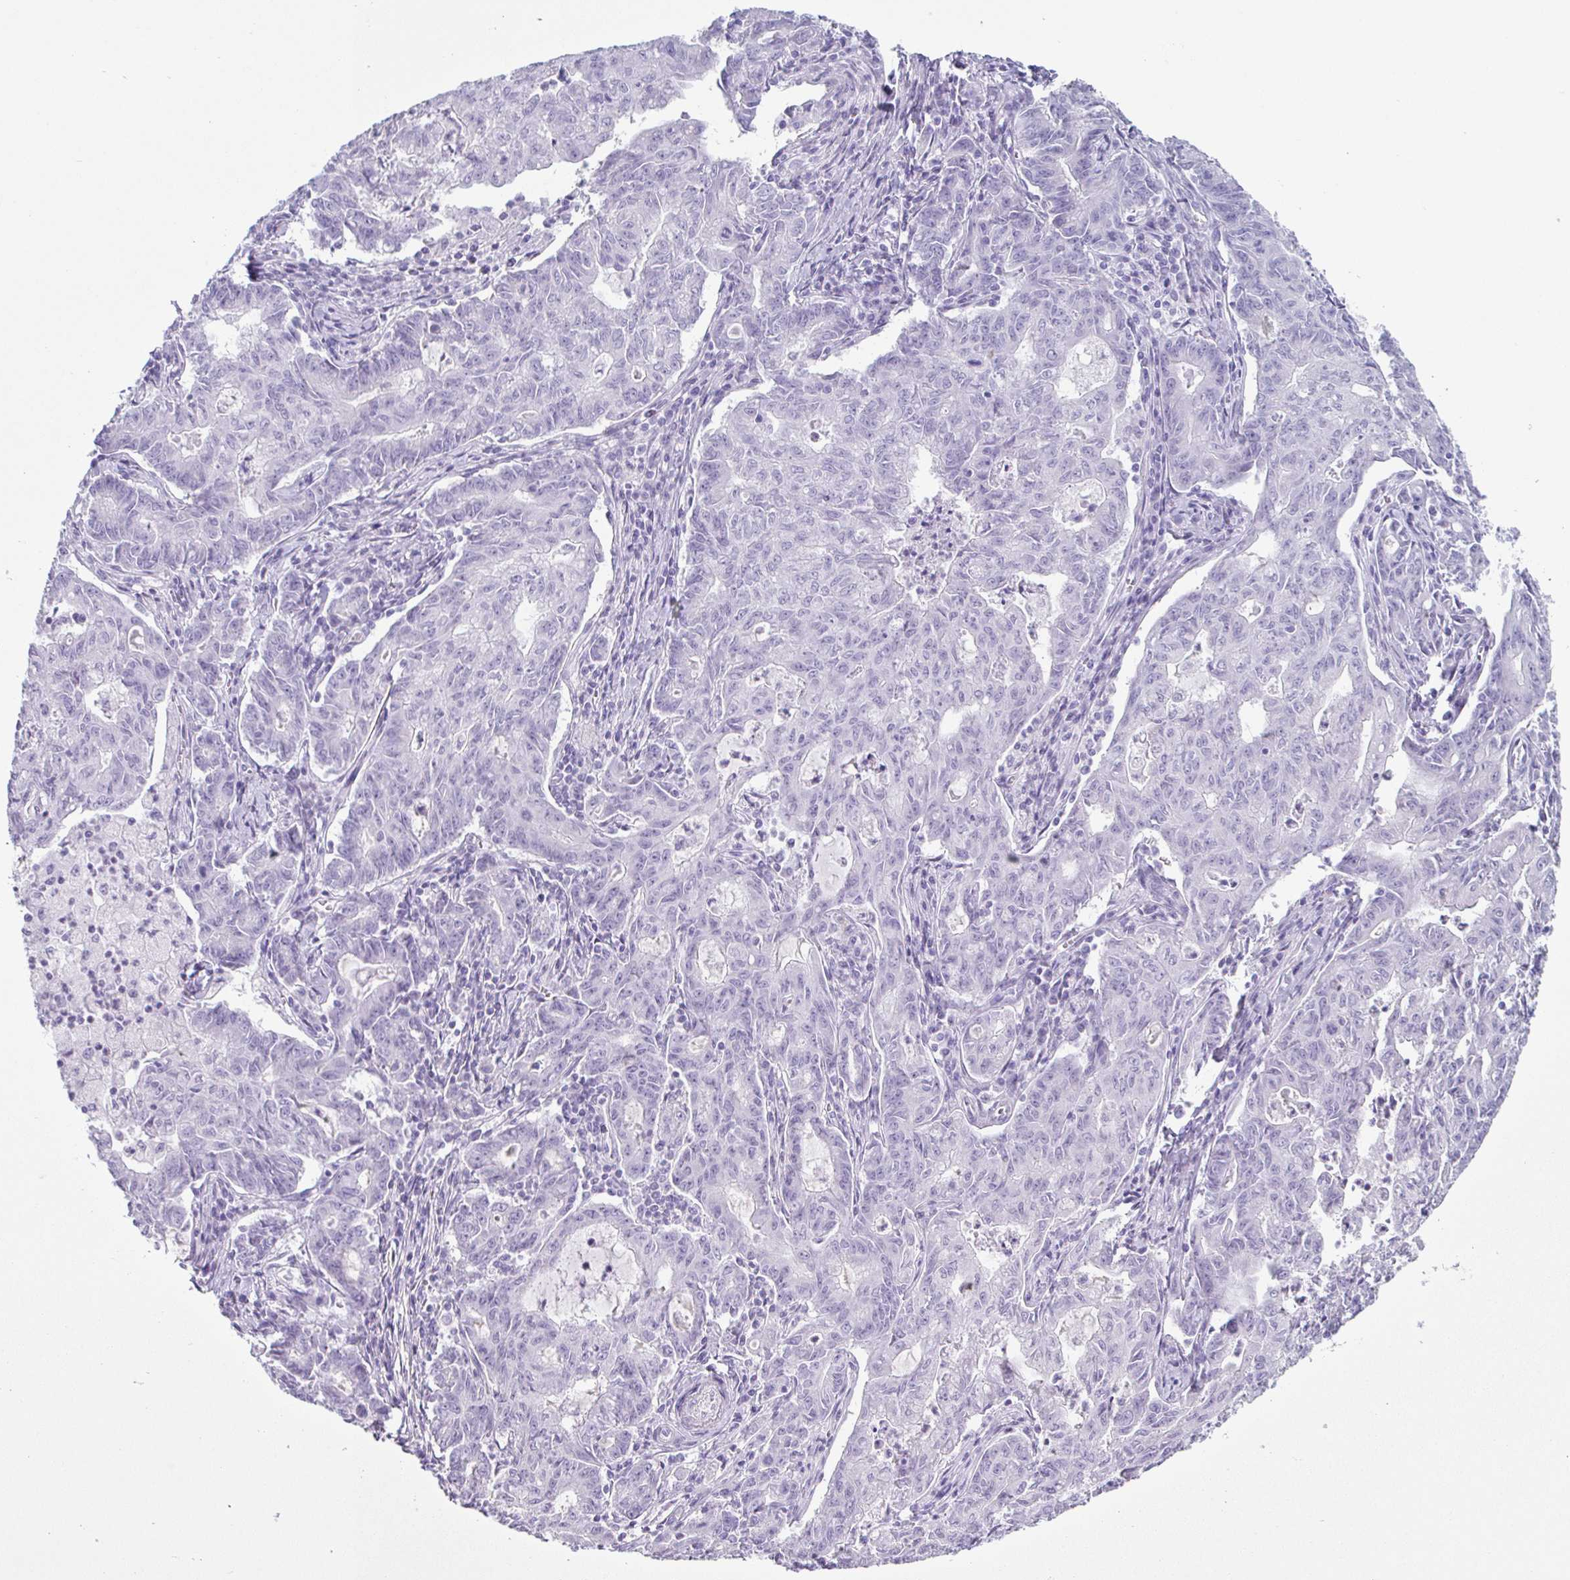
{"staining": {"intensity": "negative", "quantity": "none", "location": "none"}, "tissue": "stomach cancer", "cell_type": "Tumor cells", "image_type": "cancer", "snomed": [{"axis": "morphology", "description": "Adenocarcinoma, NOS"}, {"axis": "topography", "description": "Stomach, upper"}], "caption": "Tumor cells show no significant protein positivity in adenocarcinoma (stomach). (Stains: DAB (3,3'-diaminobenzidine) immunohistochemistry (IHC) with hematoxylin counter stain, Microscopy: brightfield microscopy at high magnification).", "gene": "CREG2", "patient": {"sex": "female", "age": 79}}